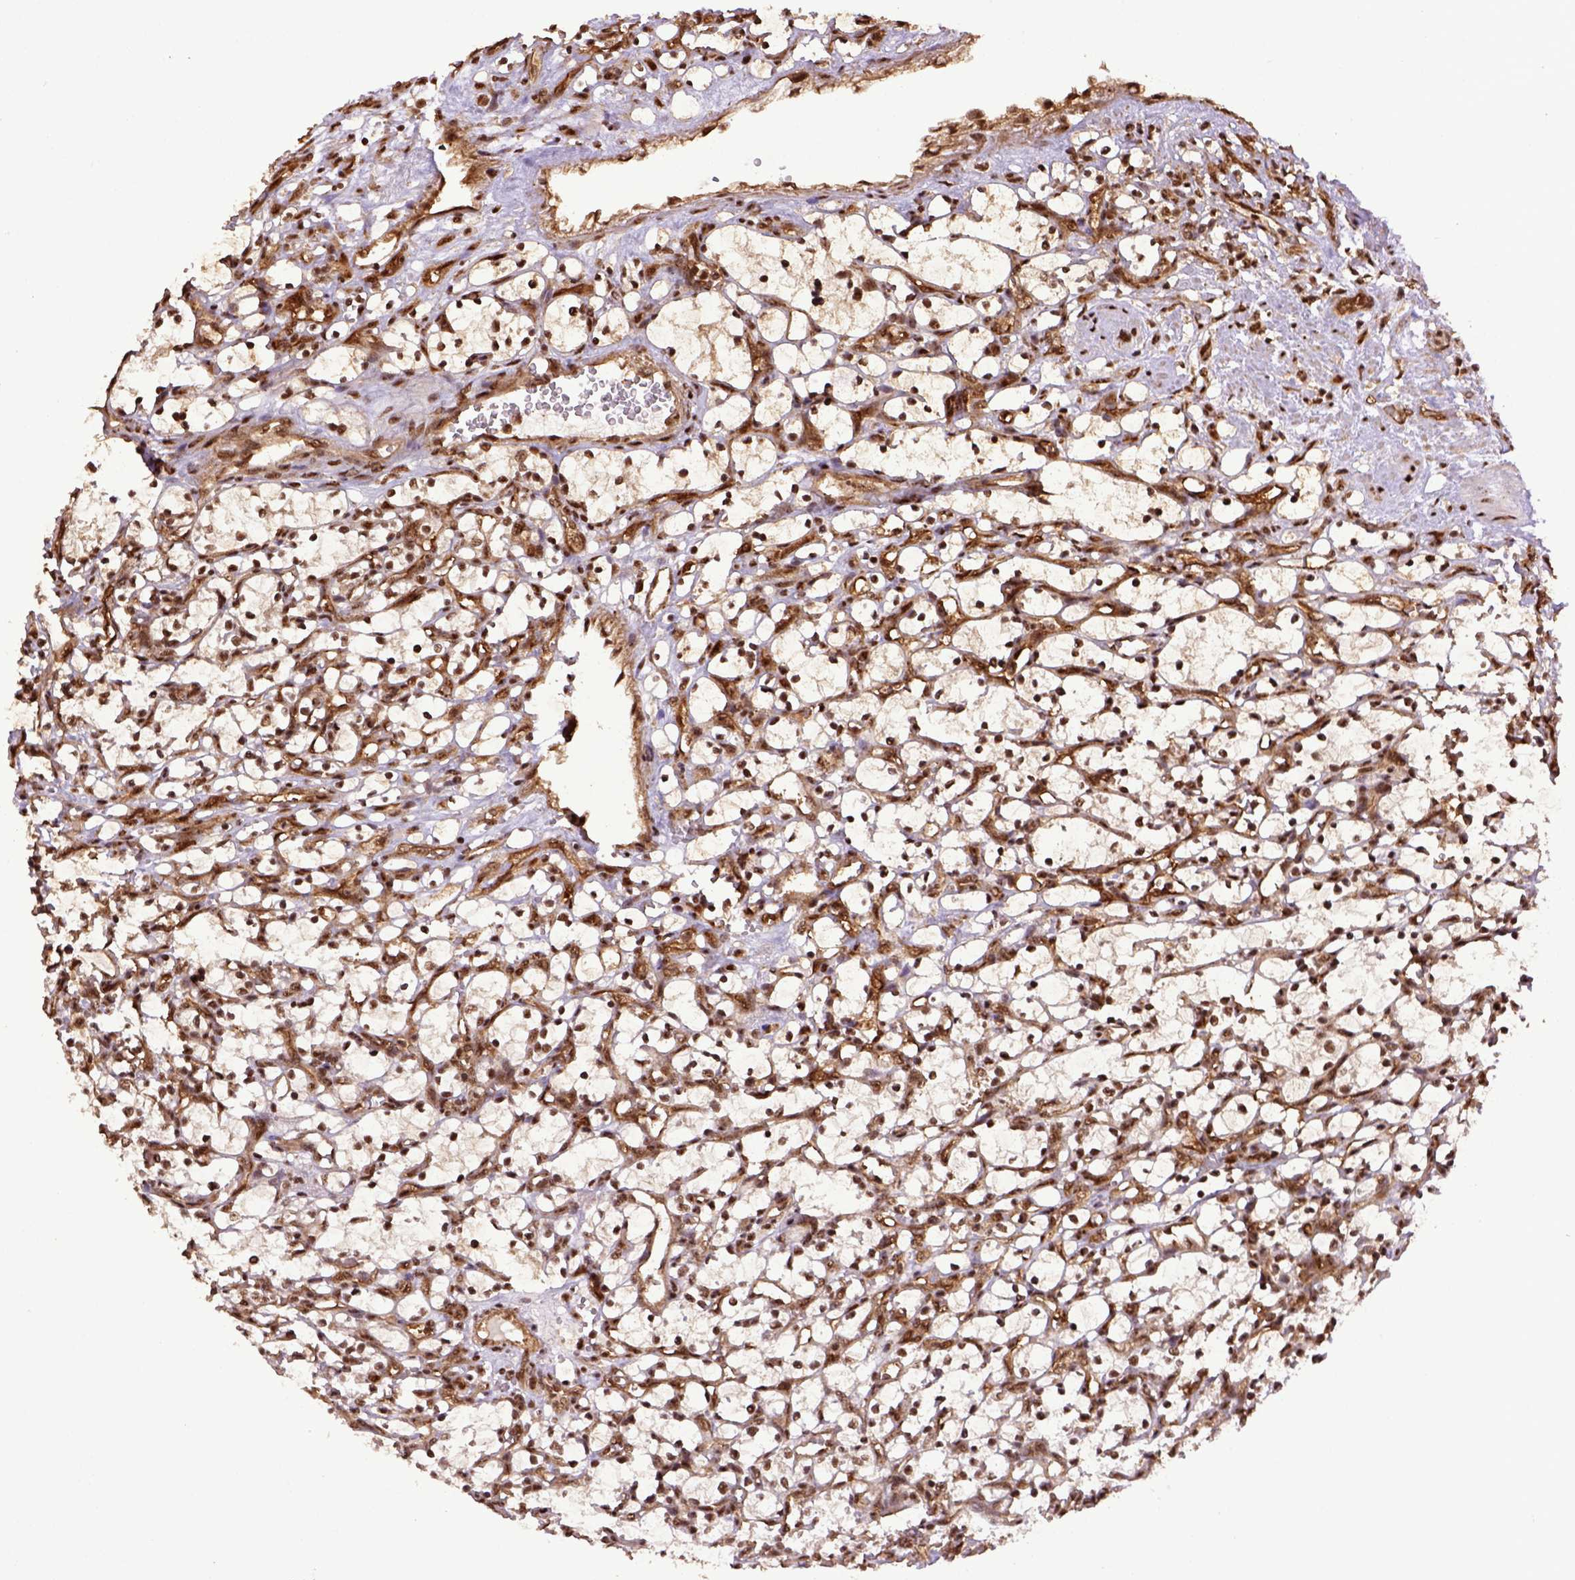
{"staining": {"intensity": "strong", "quantity": ">75%", "location": "nuclear"}, "tissue": "renal cancer", "cell_type": "Tumor cells", "image_type": "cancer", "snomed": [{"axis": "morphology", "description": "Adenocarcinoma, NOS"}, {"axis": "topography", "description": "Kidney"}], "caption": "Immunohistochemistry of renal cancer (adenocarcinoma) shows high levels of strong nuclear positivity in approximately >75% of tumor cells.", "gene": "PPIG", "patient": {"sex": "female", "age": 69}}